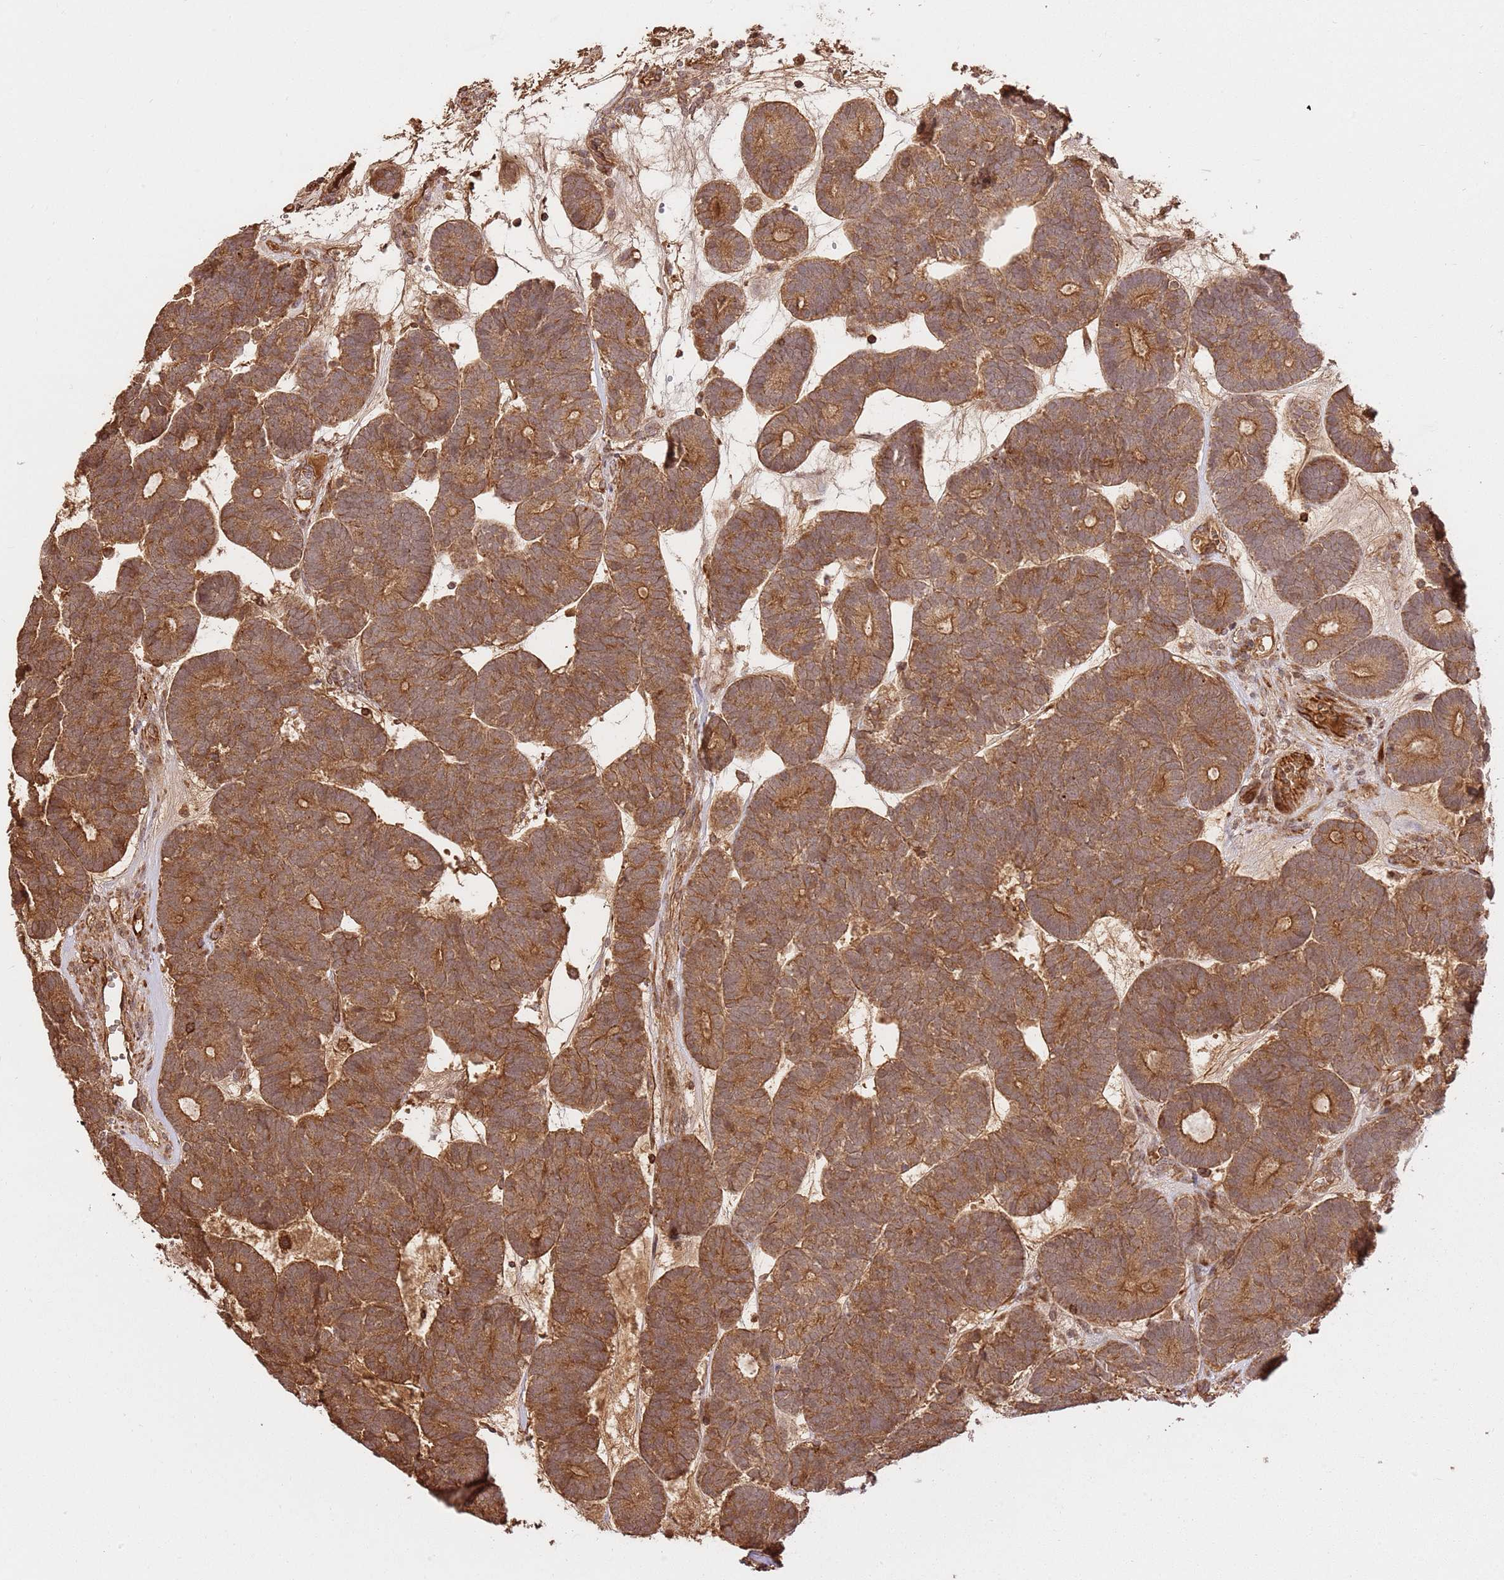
{"staining": {"intensity": "moderate", "quantity": ">75%", "location": "cytoplasmic/membranous"}, "tissue": "head and neck cancer", "cell_type": "Tumor cells", "image_type": "cancer", "snomed": [{"axis": "morphology", "description": "Adenocarcinoma, NOS"}, {"axis": "topography", "description": "Head-Neck"}], "caption": "The histopathology image exhibits a brown stain indicating the presence of a protein in the cytoplasmic/membranous of tumor cells in head and neck adenocarcinoma.", "gene": "KATNAL2", "patient": {"sex": "female", "age": 81}}